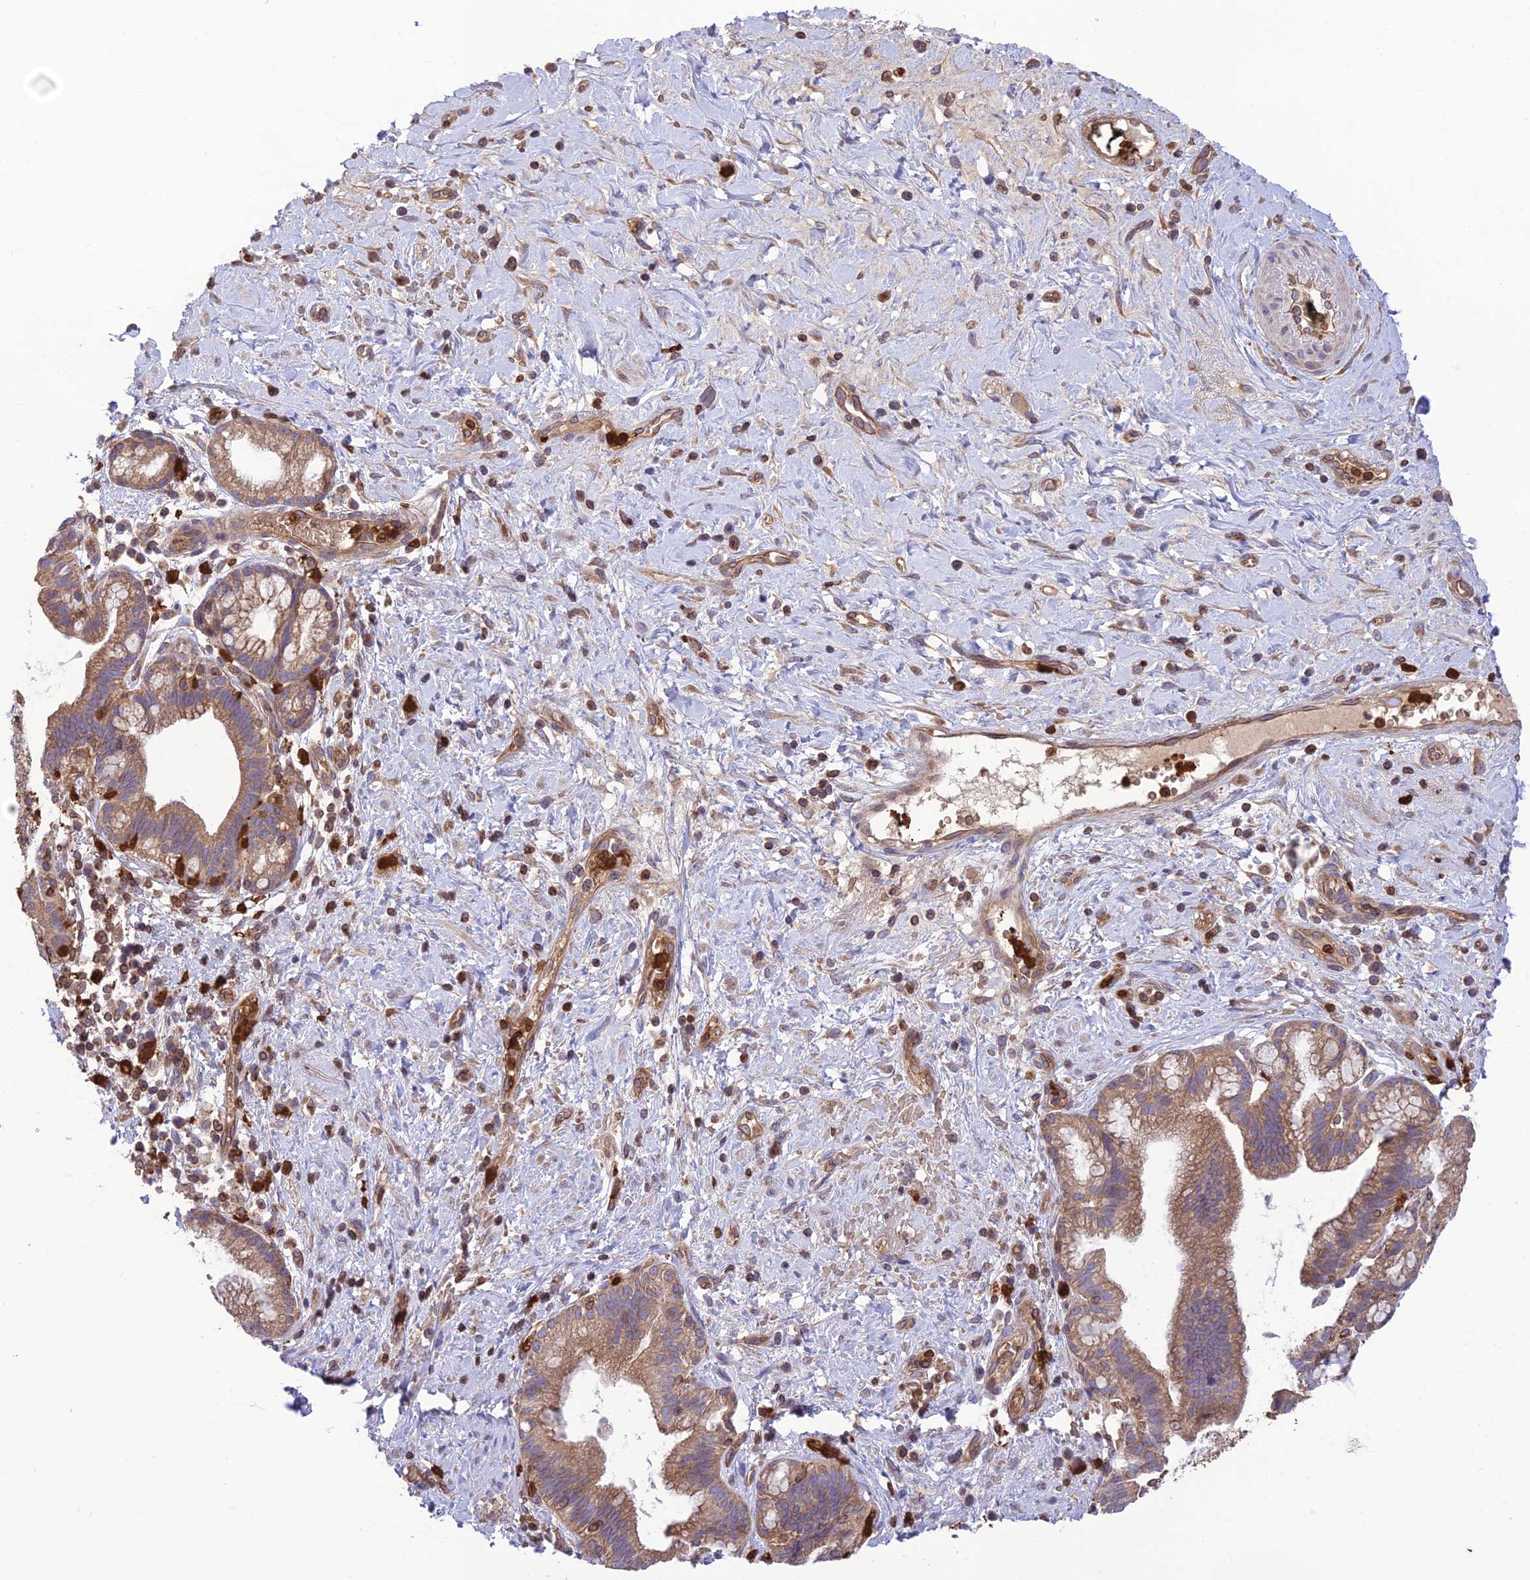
{"staining": {"intensity": "moderate", "quantity": ">75%", "location": "cytoplasmic/membranous"}, "tissue": "pancreatic cancer", "cell_type": "Tumor cells", "image_type": "cancer", "snomed": [{"axis": "morphology", "description": "Adenocarcinoma, NOS"}, {"axis": "topography", "description": "Pancreas"}], "caption": "Moderate cytoplasmic/membranous protein positivity is present in approximately >75% of tumor cells in adenocarcinoma (pancreatic). The staining was performed using DAB (3,3'-diaminobenzidine) to visualize the protein expression in brown, while the nuclei were stained in blue with hematoxylin (Magnification: 20x).", "gene": "PKHD1L1", "patient": {"sex": "male", "age": 72}}